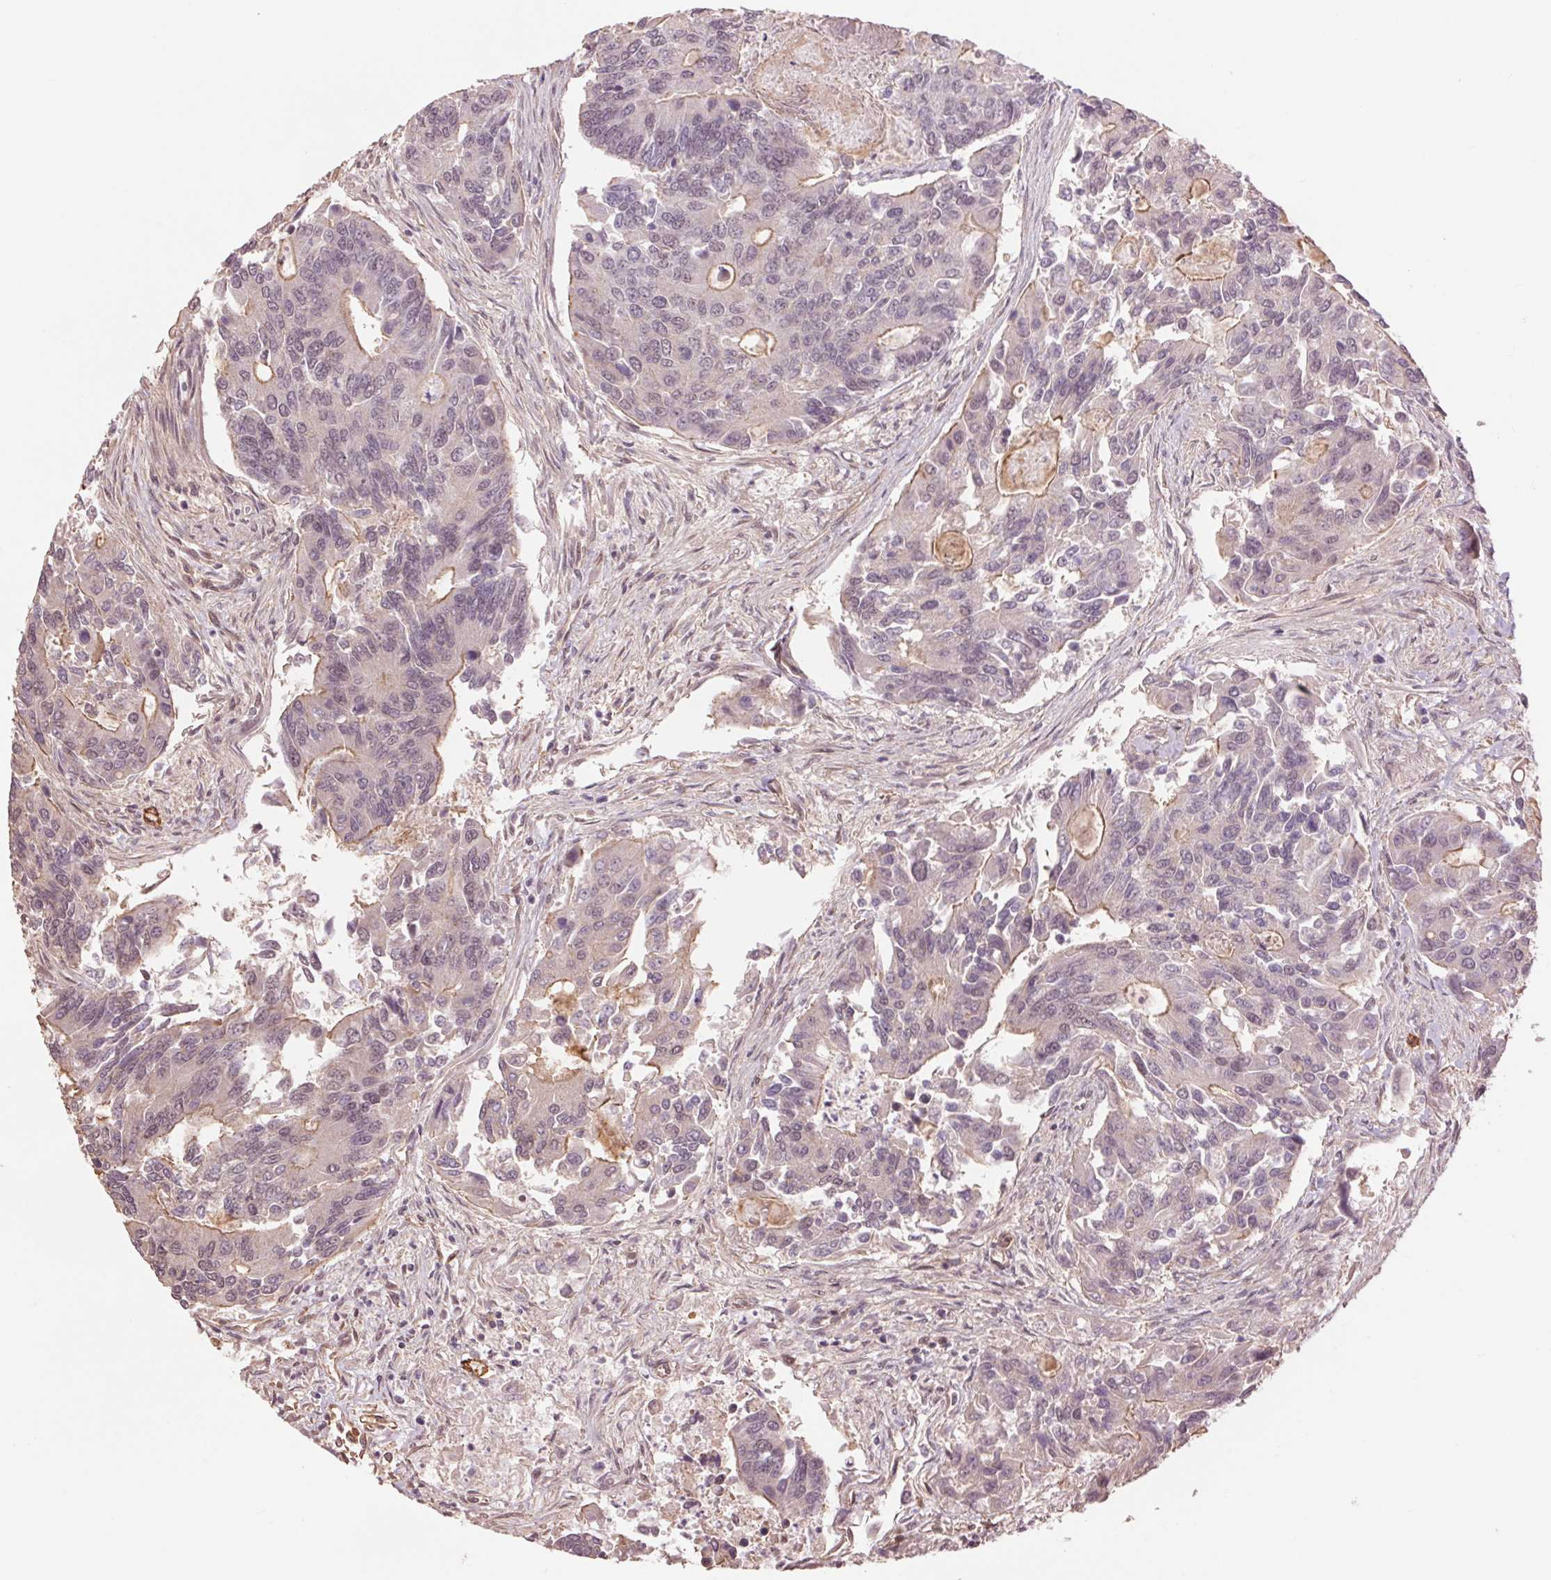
{"staining": {"intensity": "weak", "quantity": "25%-75%", "location": "cytoplasmic/membranous"}, "tissue": "colorectal cancer", "cell_type": "Tumor cells", "image_type": "cancer", "snomed": [{"axis": "morphology", "description": "Adenocarcinoma, NOS"}, {"axis": "topography", "description": "Colon"}], "caption": "Immunohistochemical staining of adenocarcinoma (colorectal) exhibits low levels of weak cytoplasmic/membranous expression in approximately 25%-75% of tumor cells.", "gene": "PALM", "patient": {"sex": "female", "age": 67}}